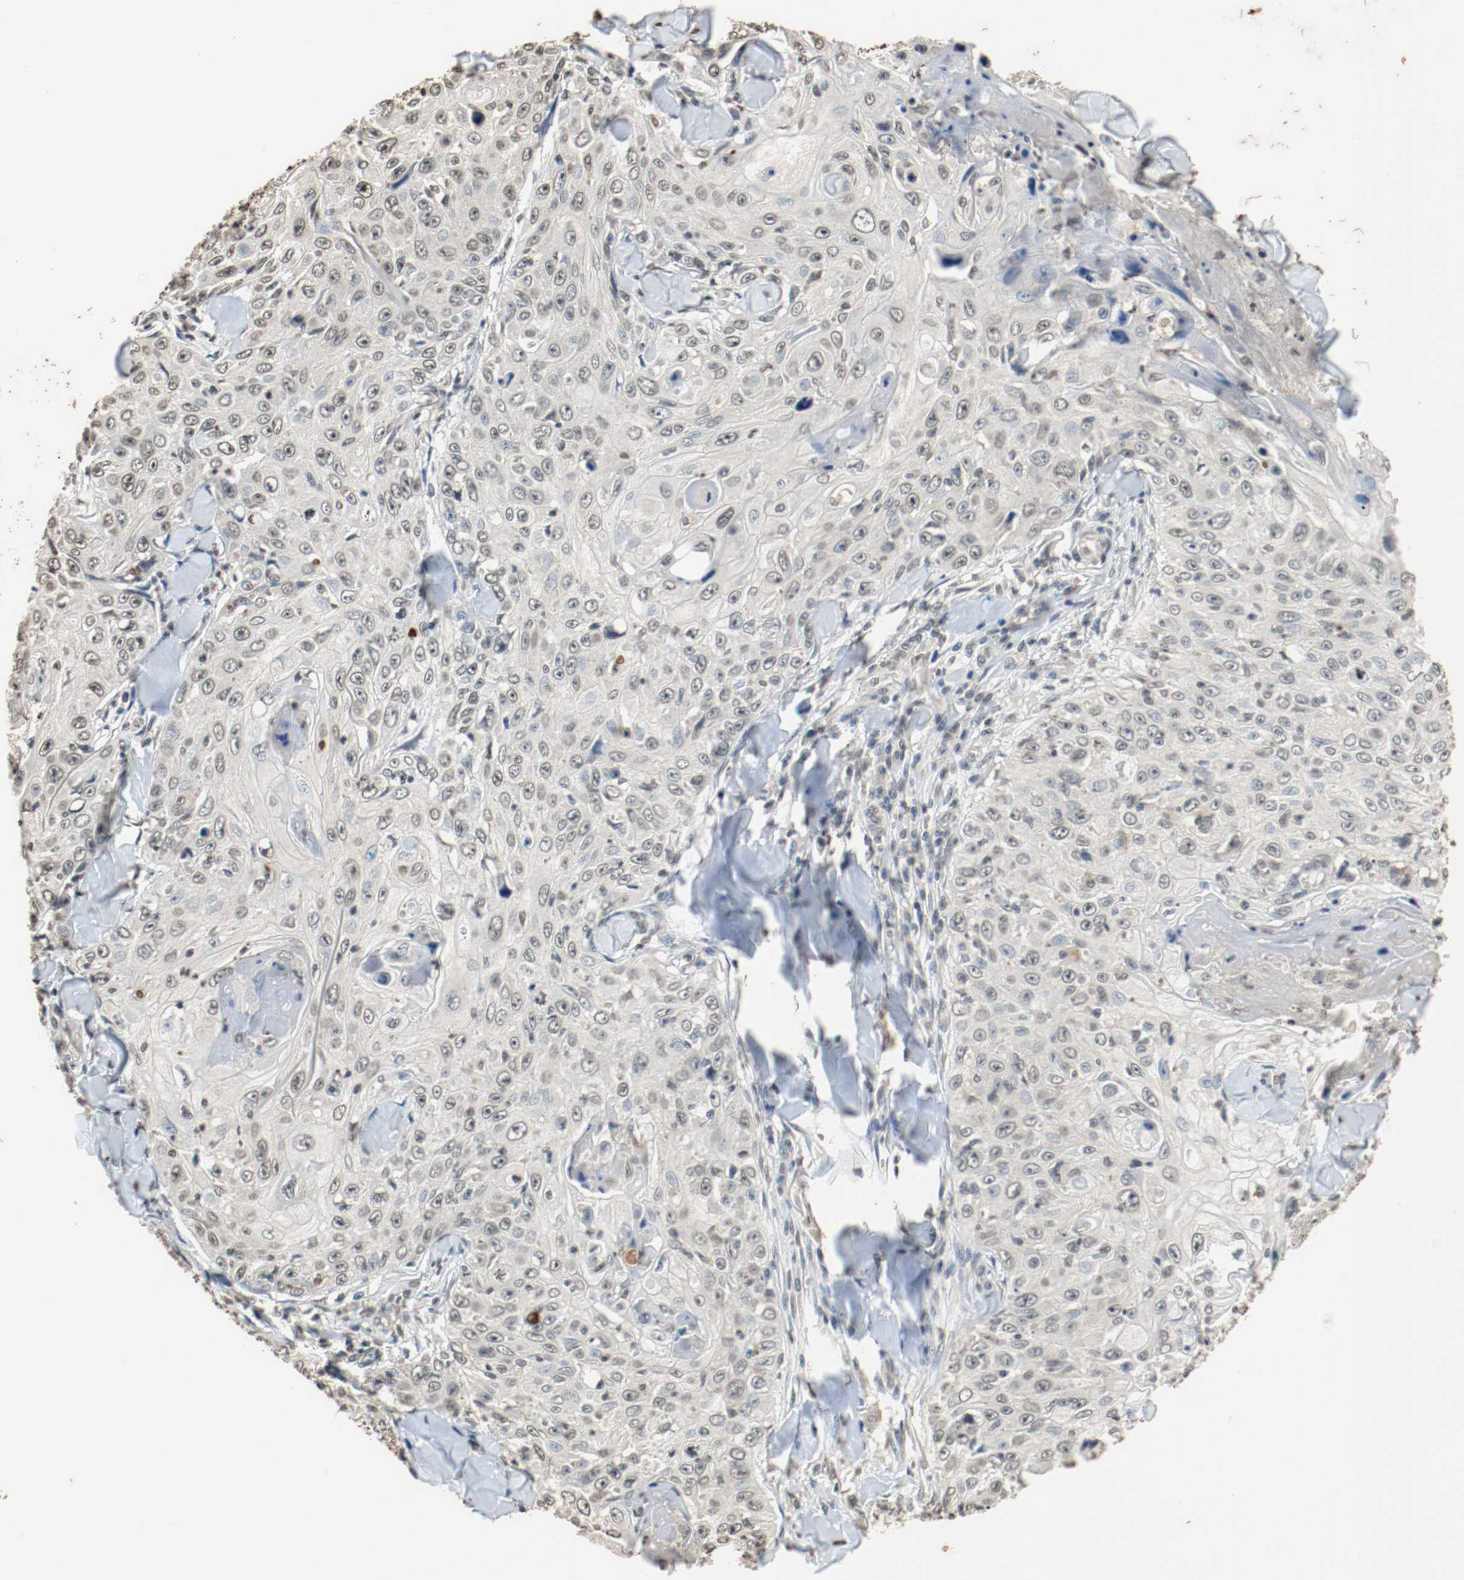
{"staining": {"intensity": "negative", "quantity": "none", "location": "none"}, "tissue": "skin cancer", "cell_type": "Tumor cells", "image_type": "cancer", "snomed": [{"axis": "morphology", "description": "Squamous cell carcinoma, NOS"}, {"axis": "topography", "description": "Skin"}], "caption": "This histopathology image is of skin cancer (squamous cell carcinoma) stained with immunohistochemistry to label a protein in brown with the nuclei are counter-stained blue. There is no positivity in tumor cells.", "gene": "RTN4", "patient": {"sex": "male", "age": 86}}